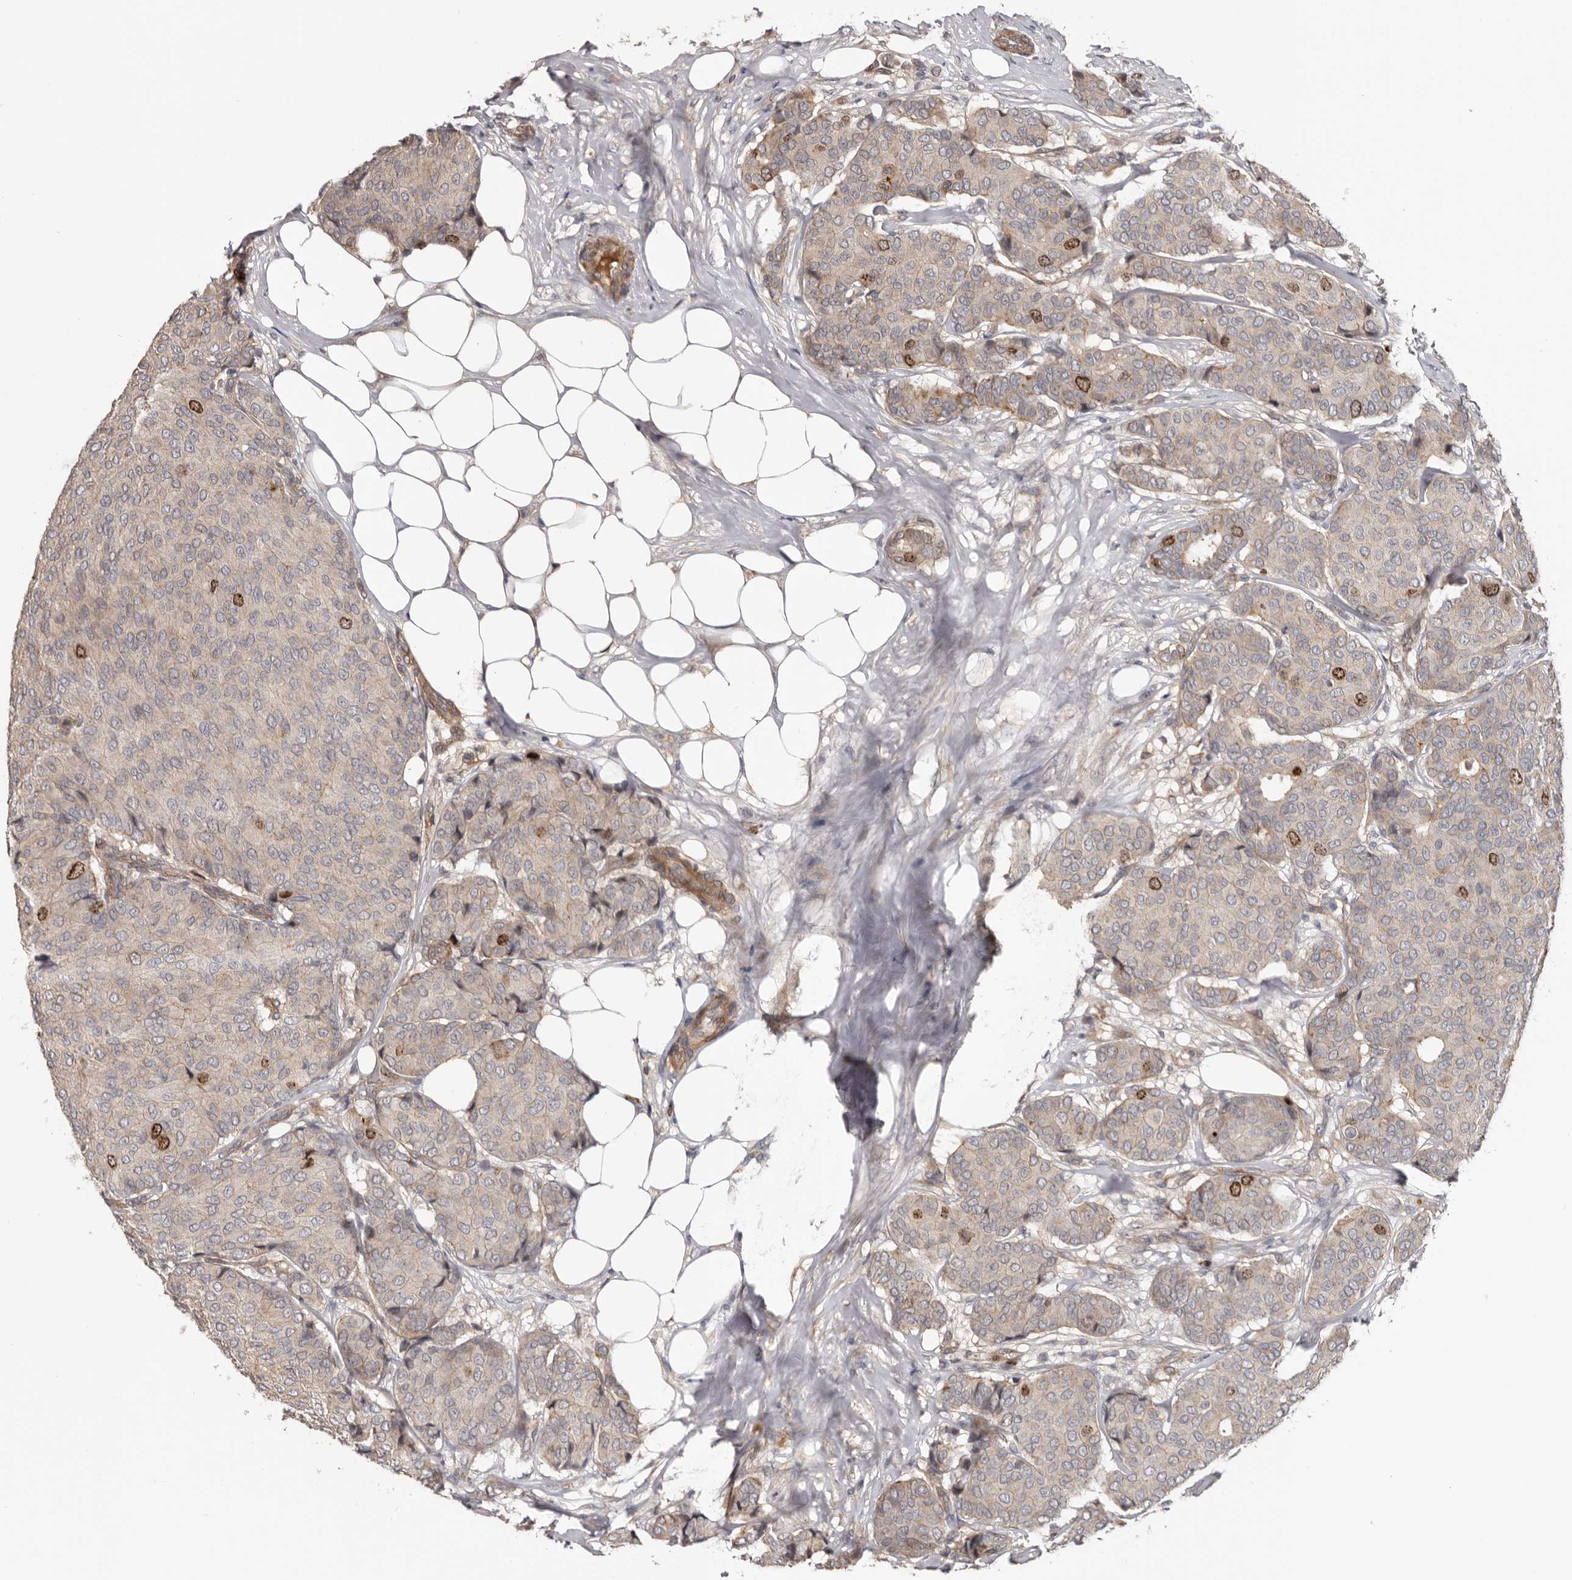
{"staining": {"intensity": "moderate", "quantity": "<25%", "location": "cytoplasmic/membranous,nuclear"}, "tissue": "breast cancer", "cell_type": "Tumor cells", "image_type": "cancer", "snomed": [{"axis": "morphology", "description": "Duct carcinoma"}, {"axis": "topography", "description": "Breast"}], "caption": "Breast cancer (infiltrating ductal carcinoma) stained with a brown dye demonstrates moderate cytoplasmic/membranous and nuclear positive staining in approximately <25% of tumor cells.", "gene": "CDCA8", "patient": {"sex": "female", "age": 75}}